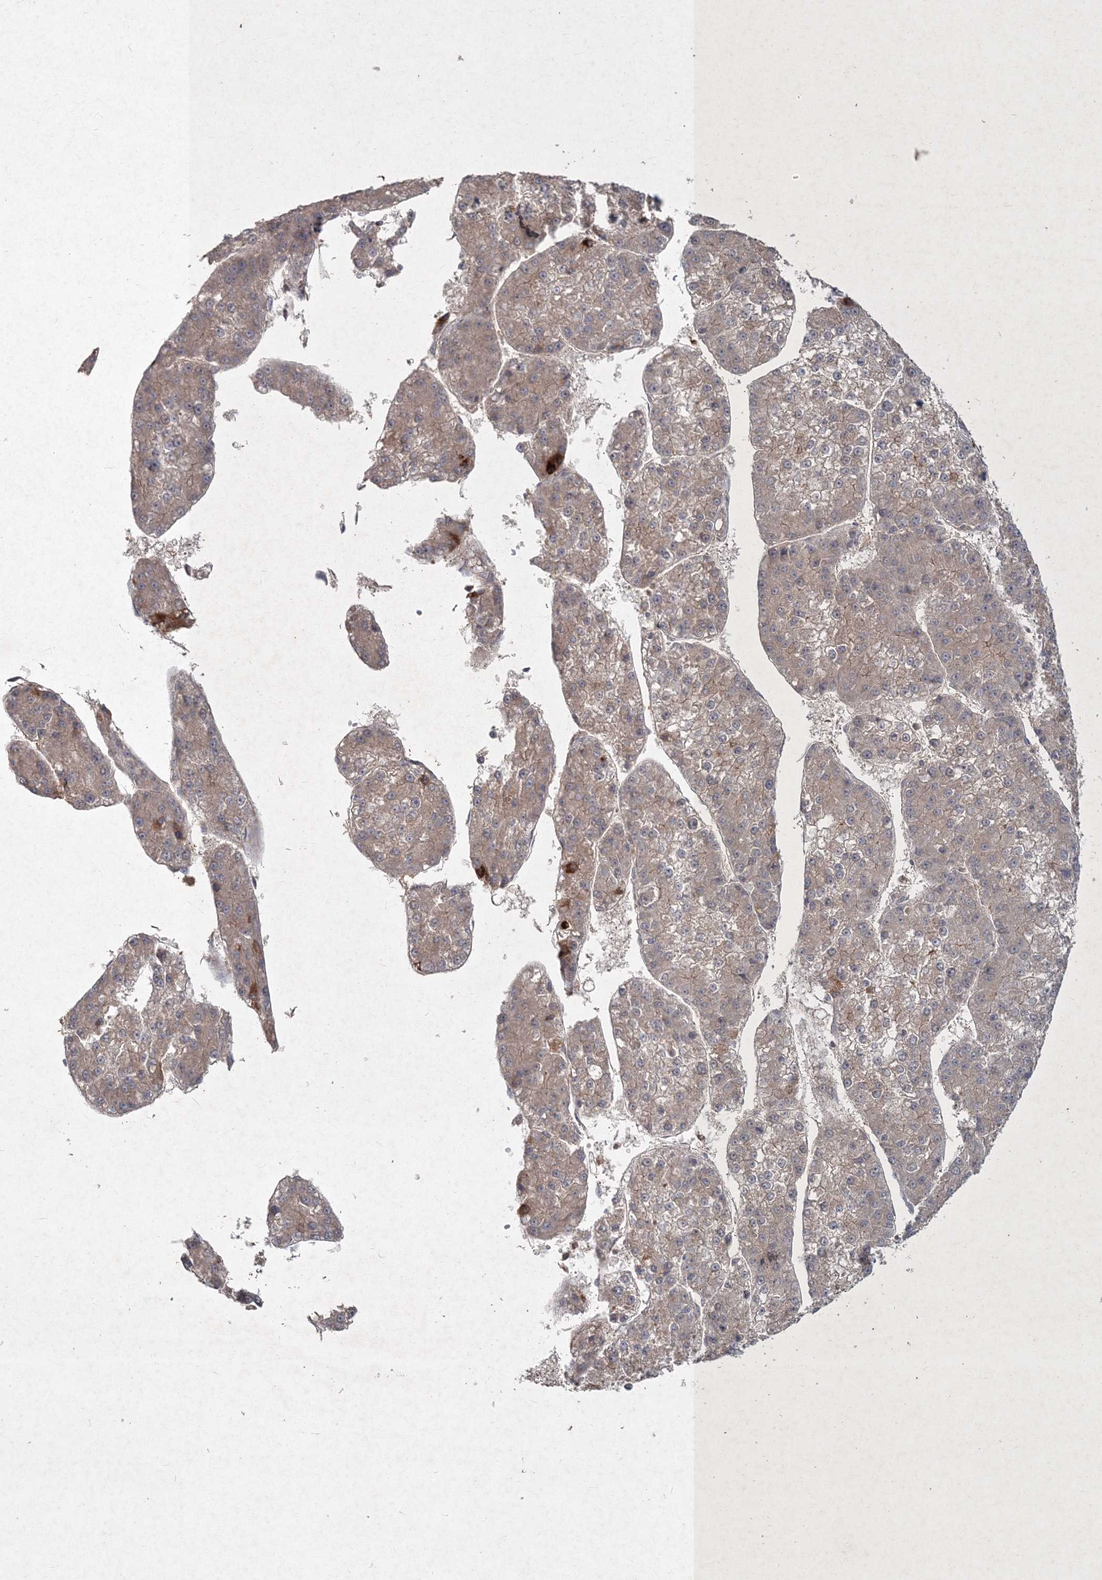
{"staining": {"intensity": "weak", "quantity": "25%-75%", "location": "cytoplasmic/membranous"}, "tissue": "liver cancer", "cell_type": "Tumor cells", "image_type": "cancer", "snomed": [{"axis": "morphology", "description": "Carcinoma, Hepatocellular, NOS"}, {"axis": "topography", "description": "Liver"}], "caption": "Immunohistochemistry (IHC) histopathology image of neoplastic tissue: liver cancer (hepatocellular carcinoma) stained using immunohistochemistry displays low levels of weak protein expression localized specifically in the cytoplasmic/membranous of tumor cells, appearing as a cytoplasmic/membranous brown color.", "gene": "SPRY1", "patient": {"sex": "female", "age": 73}}